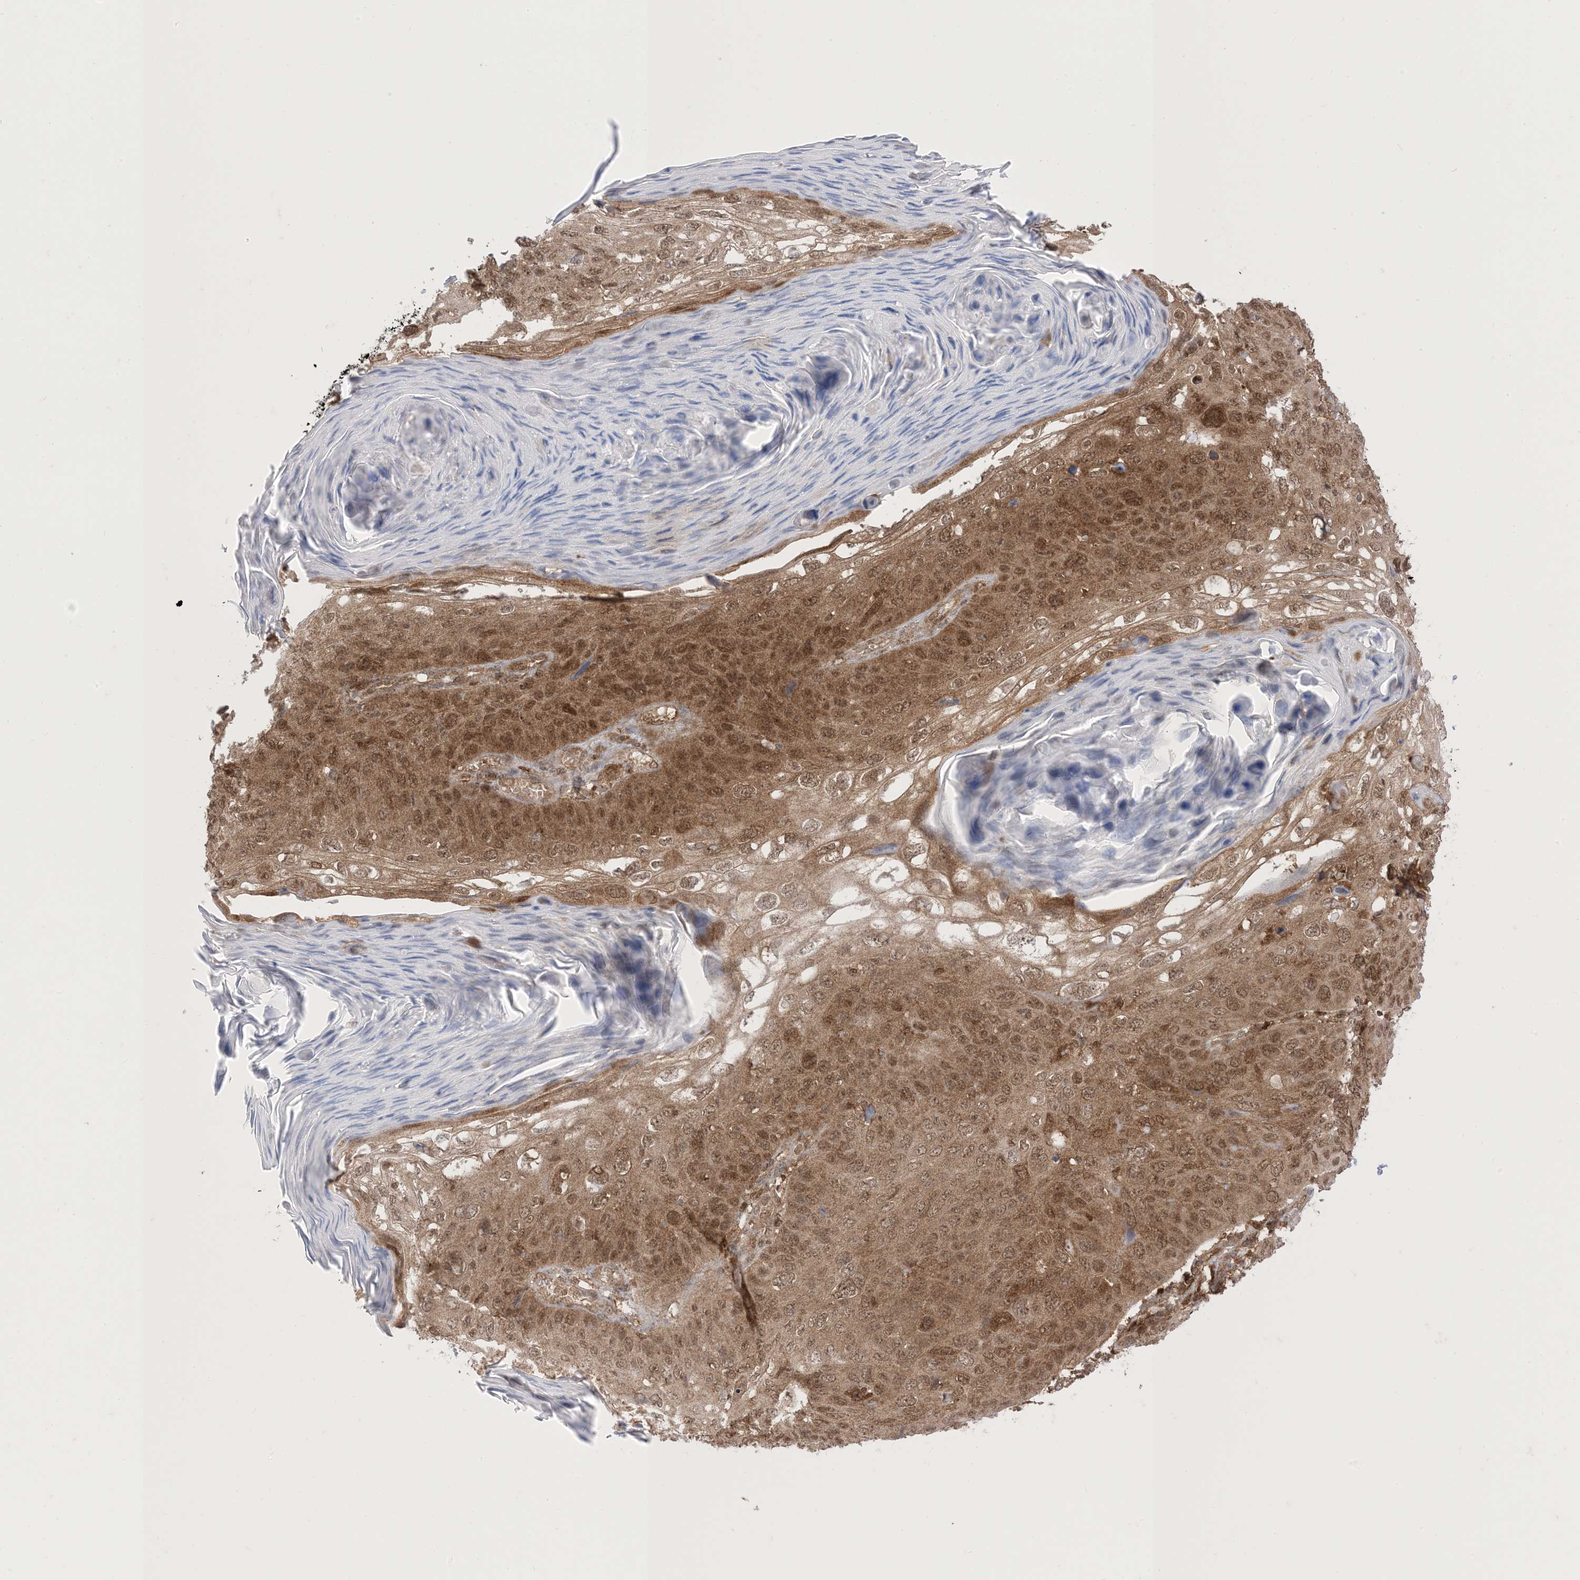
{"staining": {"intensity": "moderate", "quantity": ">75%", "location": "cytoplasmic/membranous,nuclear"}, "tissue": "skin cancer", "cell_type": "Tumor cells", "image_type": "cancer", "snomed": [{"axis": "morphology", "description": "Squamous cell carcinoma, NOS"}, {"axis": "topography", "description": "Skin"}], "caption": "A brown stain labels moderate cytoplasmic/membranous and nuclear staining of a protein in skin cancer (squamous cell carcinoma) tumor cells. (DAB IHC with brightfield microscopy, high magnification).", "gene": "PTPA", "patient": {"sex": "female", "age": 90}}